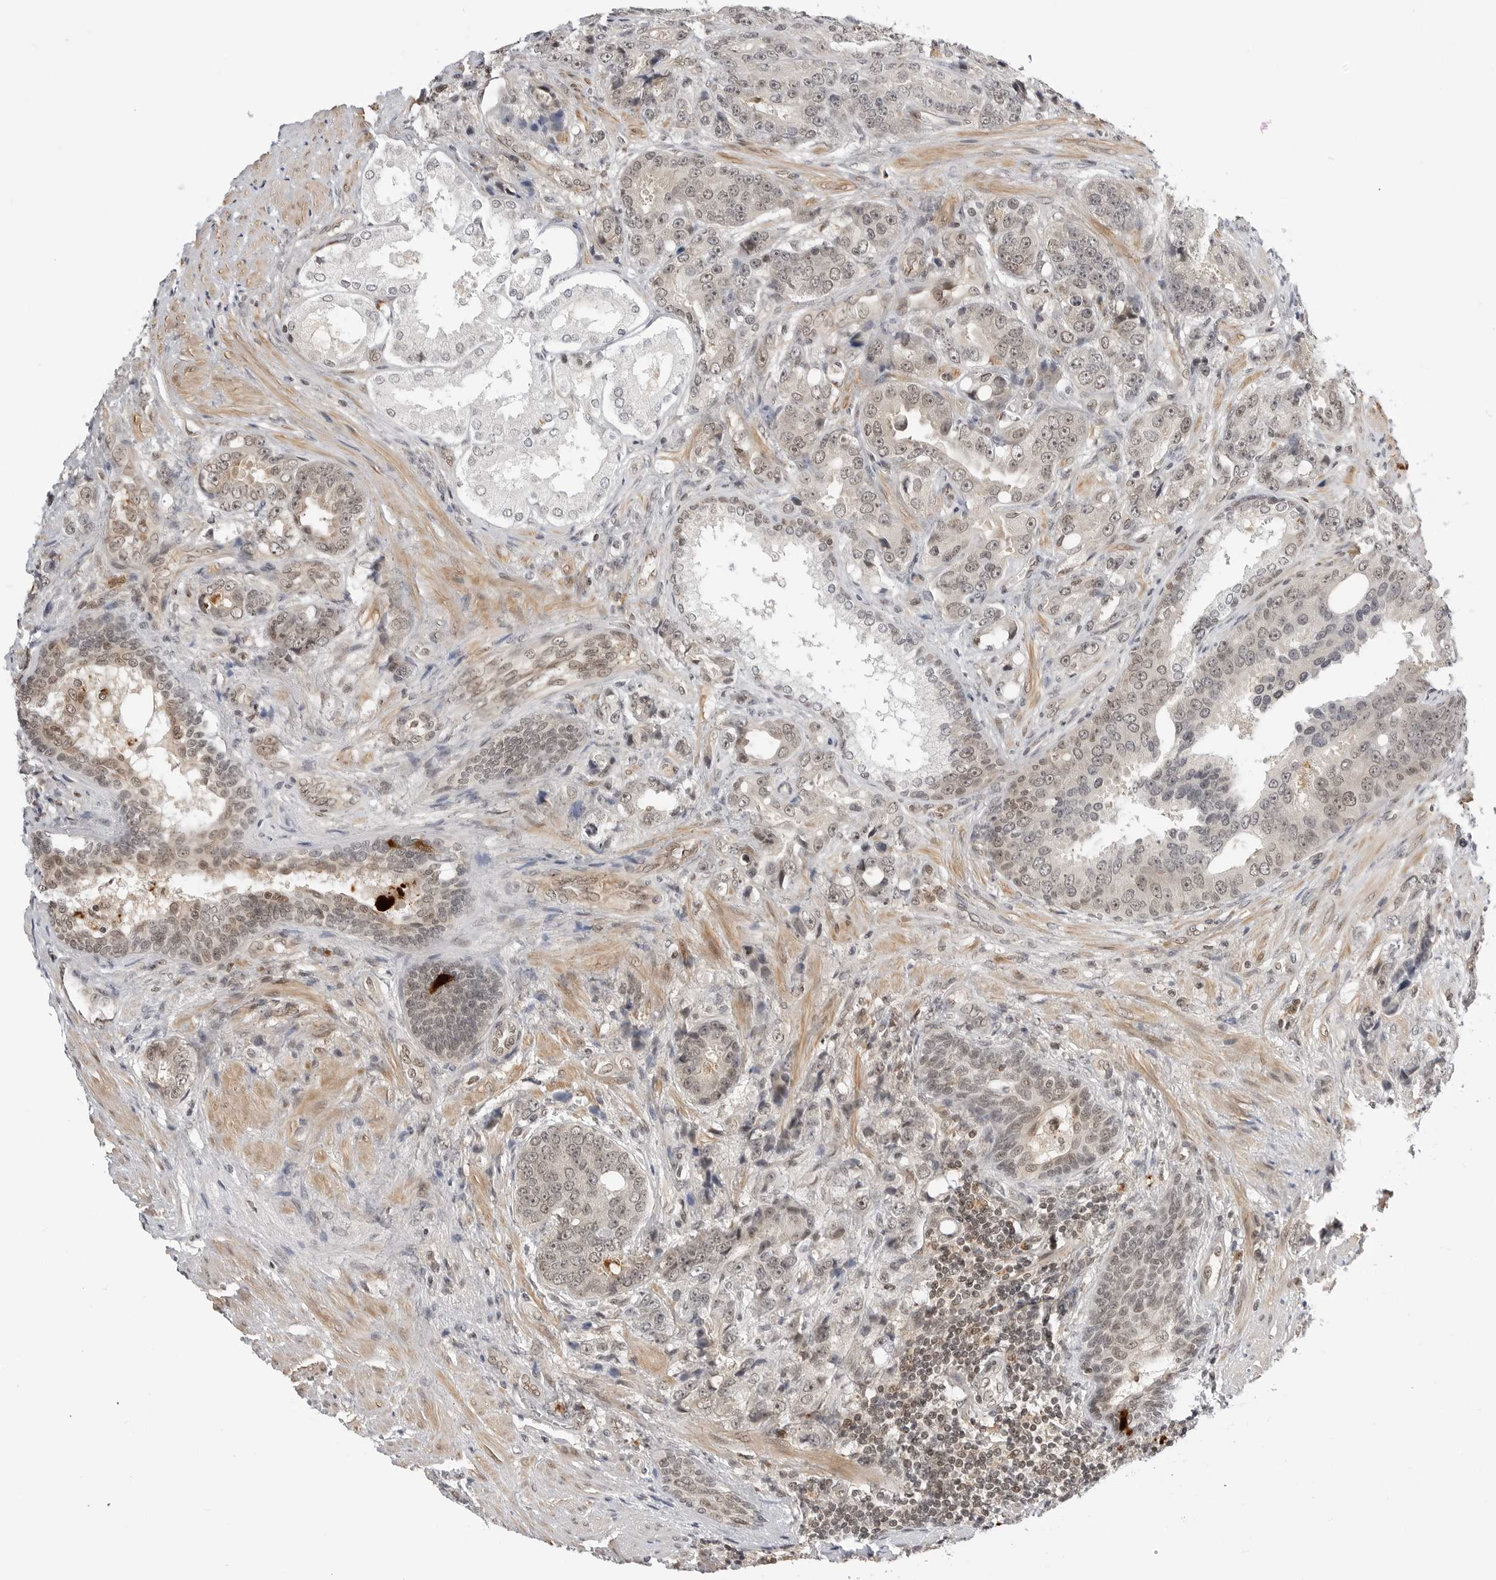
{"staining": {"intensity": "weak", "quantity": ">75%", "location": "nuclear"}, "tissue": "prostate cancer", "cell_type": "Tumor cells", "image_type": "cancer", "snomed": [{"axis": "morphology", "description": "Adenocarcinoma, High grade"}, {"axis": "topography", "description": "Prostate"}], "caption": "A high-resolution histopathology image shows immunohistochemistry staining of prostate cancer (adenocarcinoma (high-grade)), which demonstrates weak nuclear expression in about >75% of tumor cells. (DAB IHC, brown staining for protein, blue staining for nuclei).", "gene": "C8orf33", "patient": {"sex": "male", "age": 60}}